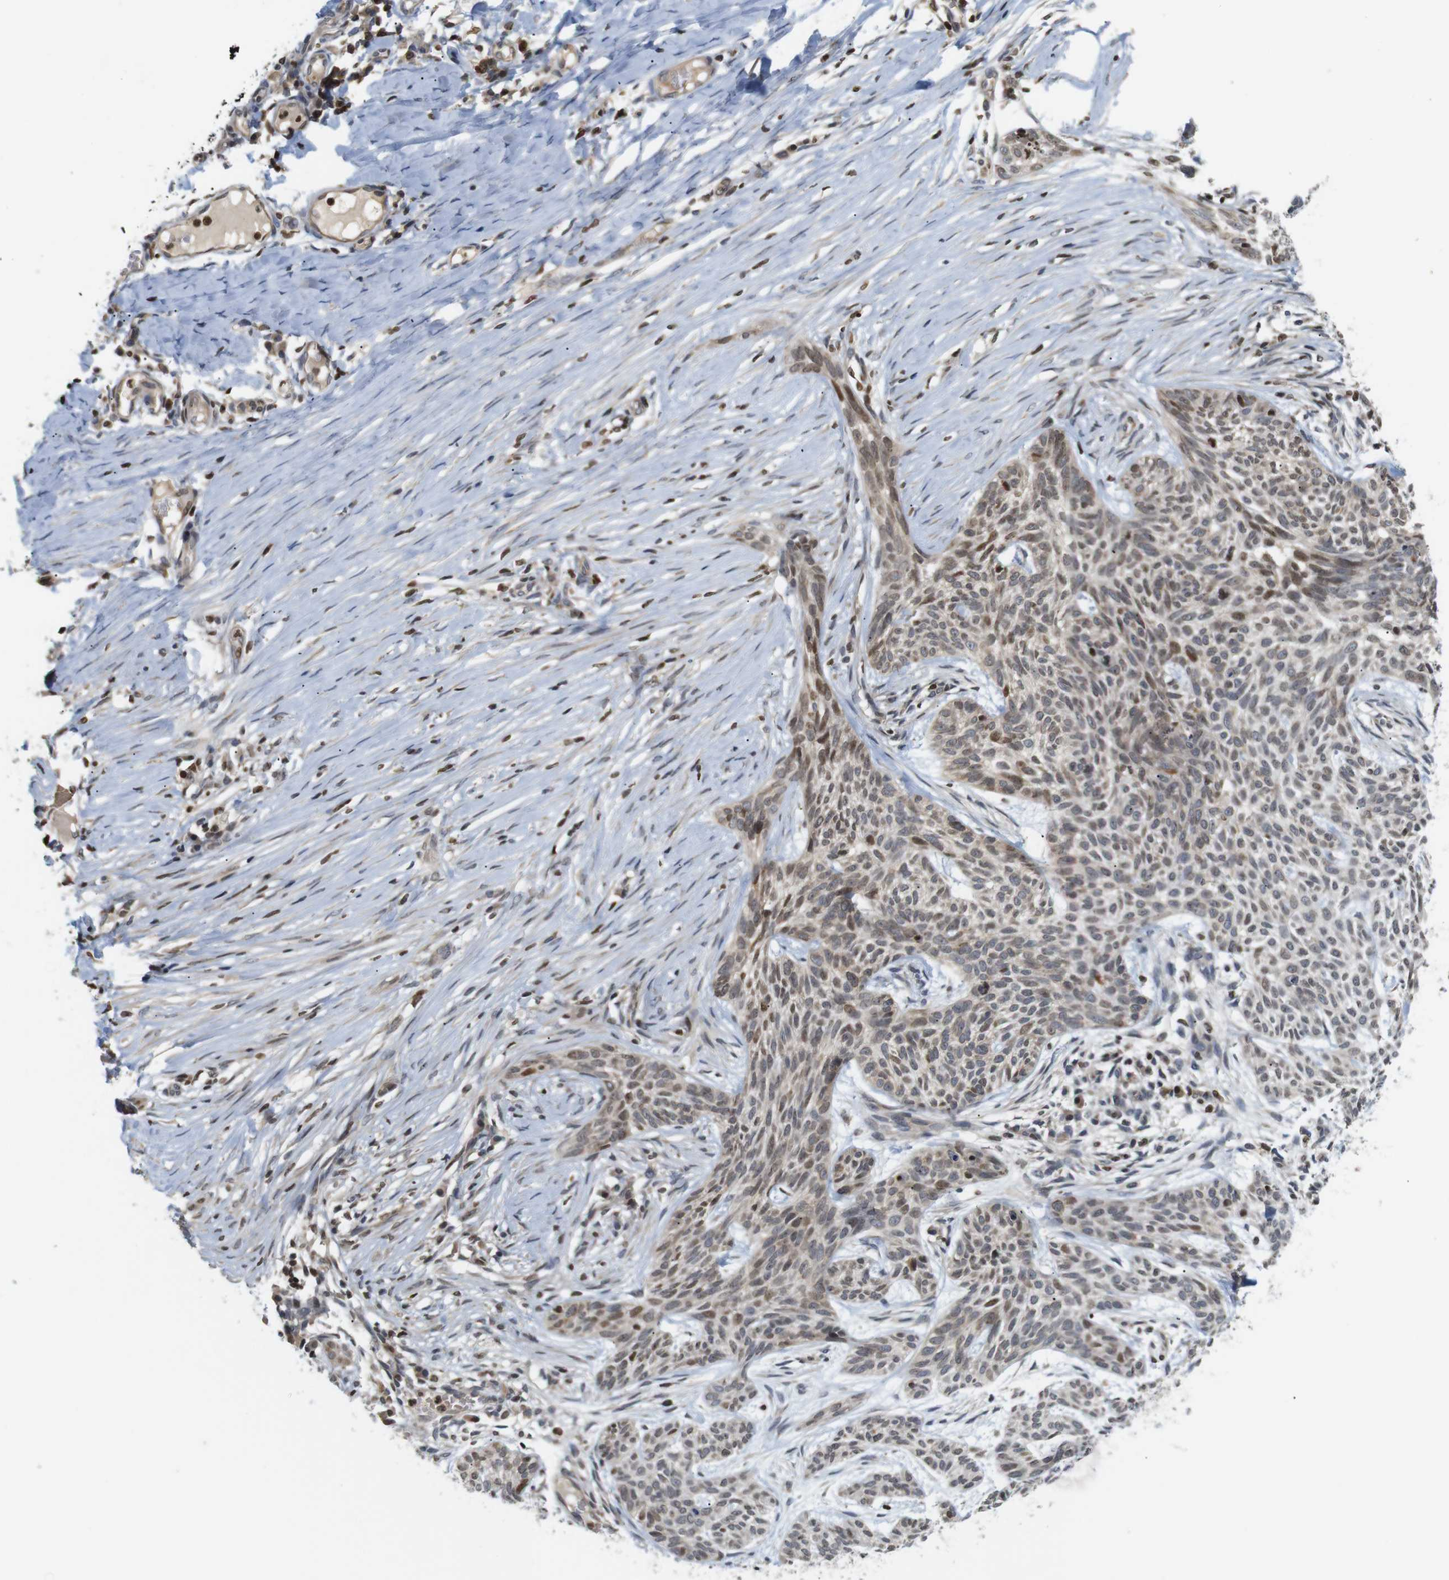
{"staining": {"intensity": "weak", "quantity": "25%-75%", "location": "cytoplasmic/membranous"}, "tissue": "skin cancer", "cell_type": "Tumor cells", "image_type": "cancer", "snomed": [{"axis": "morphology", "description": "Basal cell carcinoma"}, {"axis": "topography", "description": "Skin"}], "caption": "Skin cancer (basal cell carcinoma) stained with IHC displays weak cytoplasmic/membranous expression in about 25%-75% of tumor cells.", "gene": "MBD1", "patient": {"sex": "female", "age": 59}}